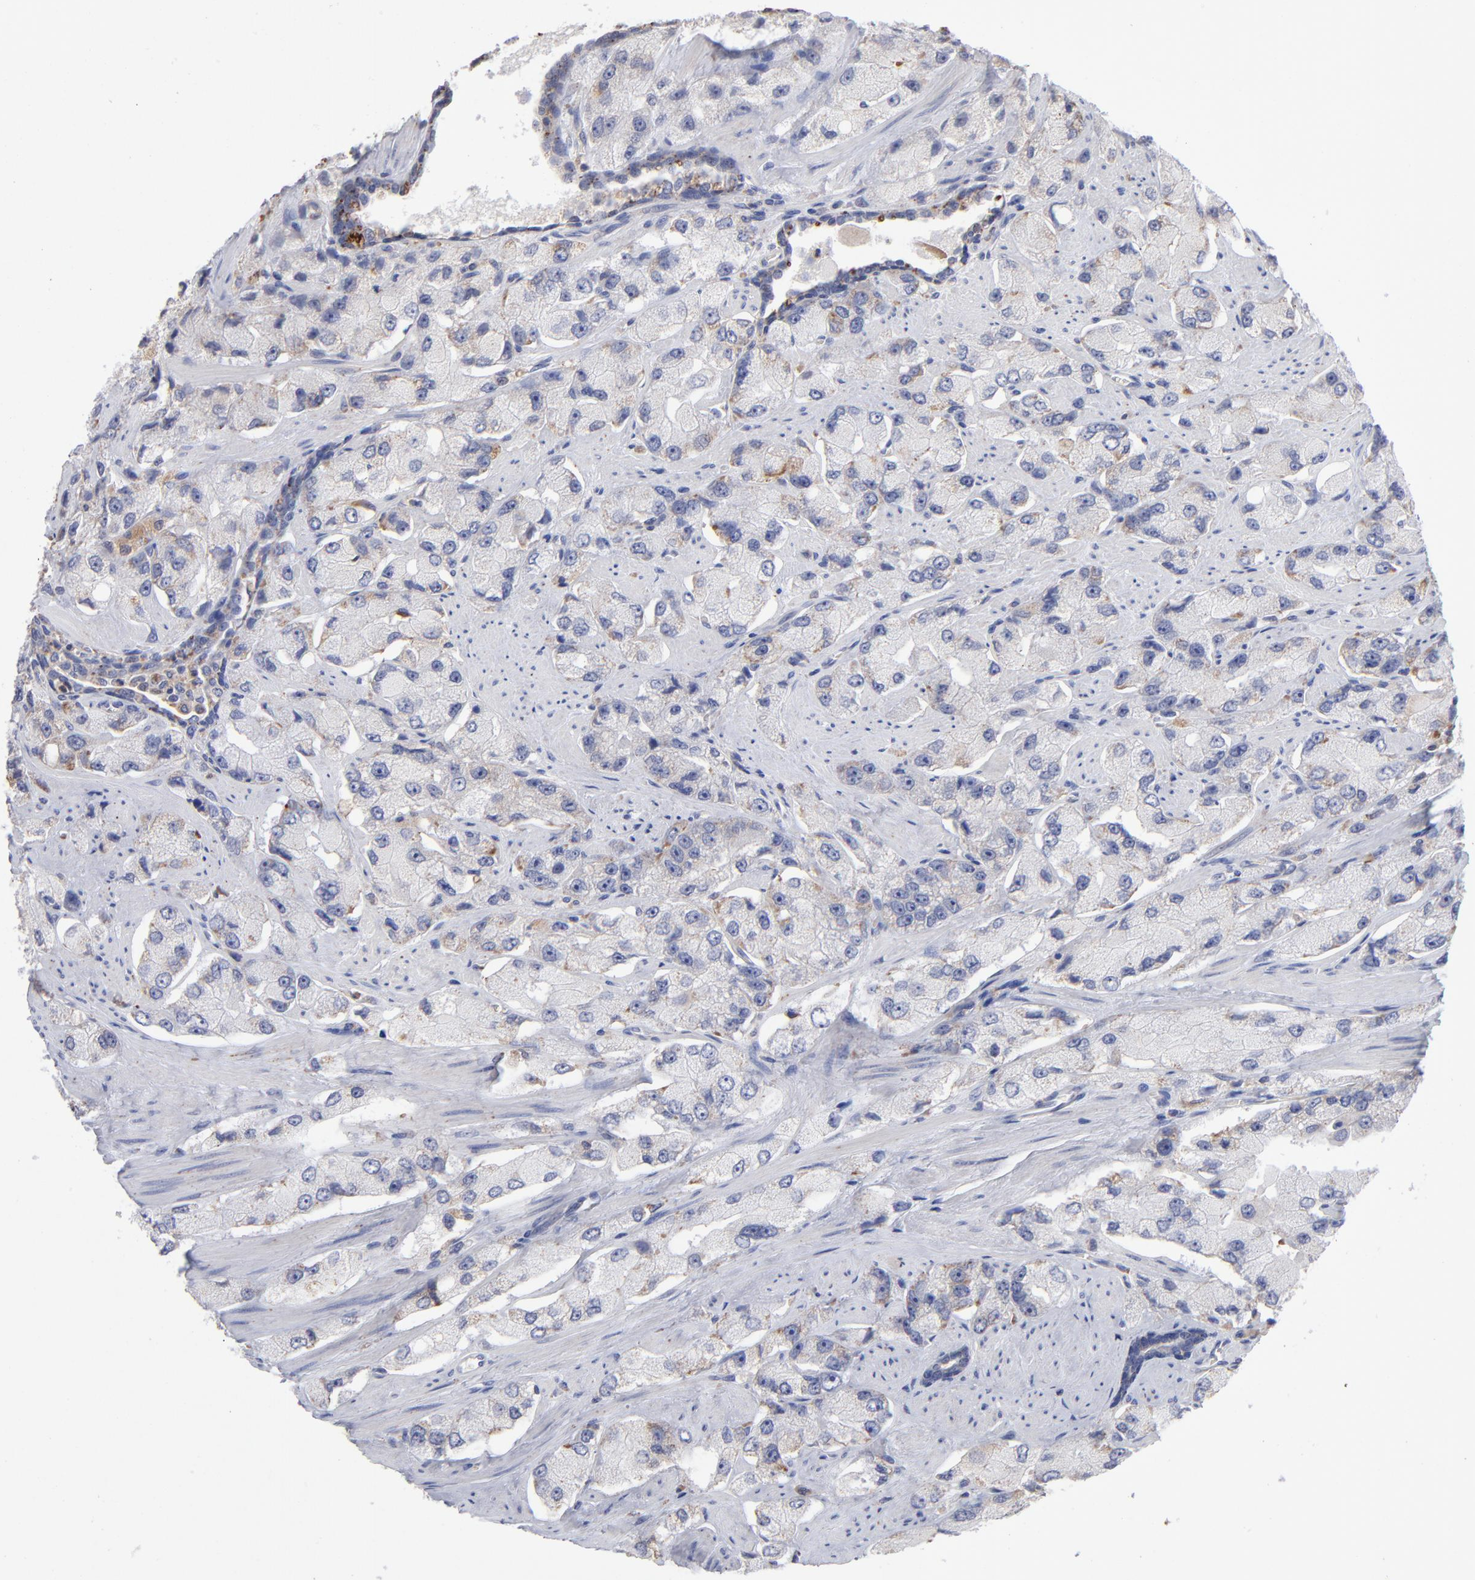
{"staining": {"intensity": "weak", "quantity": "25%-75%", "location": "cytoplasmic/membranous"}, "tissue": "prostate cancer", "cell_type": "Tumor cells", "image_type": "cancer", "snomed": [{"axis": "morphology", "description": "Adenocarcinoma, High grade"}, {"axis": "topography", "description": "Prostate"}], "caption": "High-power microscopy captured an IHC histopathology image of prostate cancer (adenocarcinoma (high-grade)), revealing weak cytoplasmic/membranous positivity in about 25%-75% of tumor cells. The protein is stained brown, and the nuclei are stained in blue (DAB IHC with brightfield microscopy, high magnification).", "gene": "RRAGB", "patient": {"sex": "male", "age": 58}}